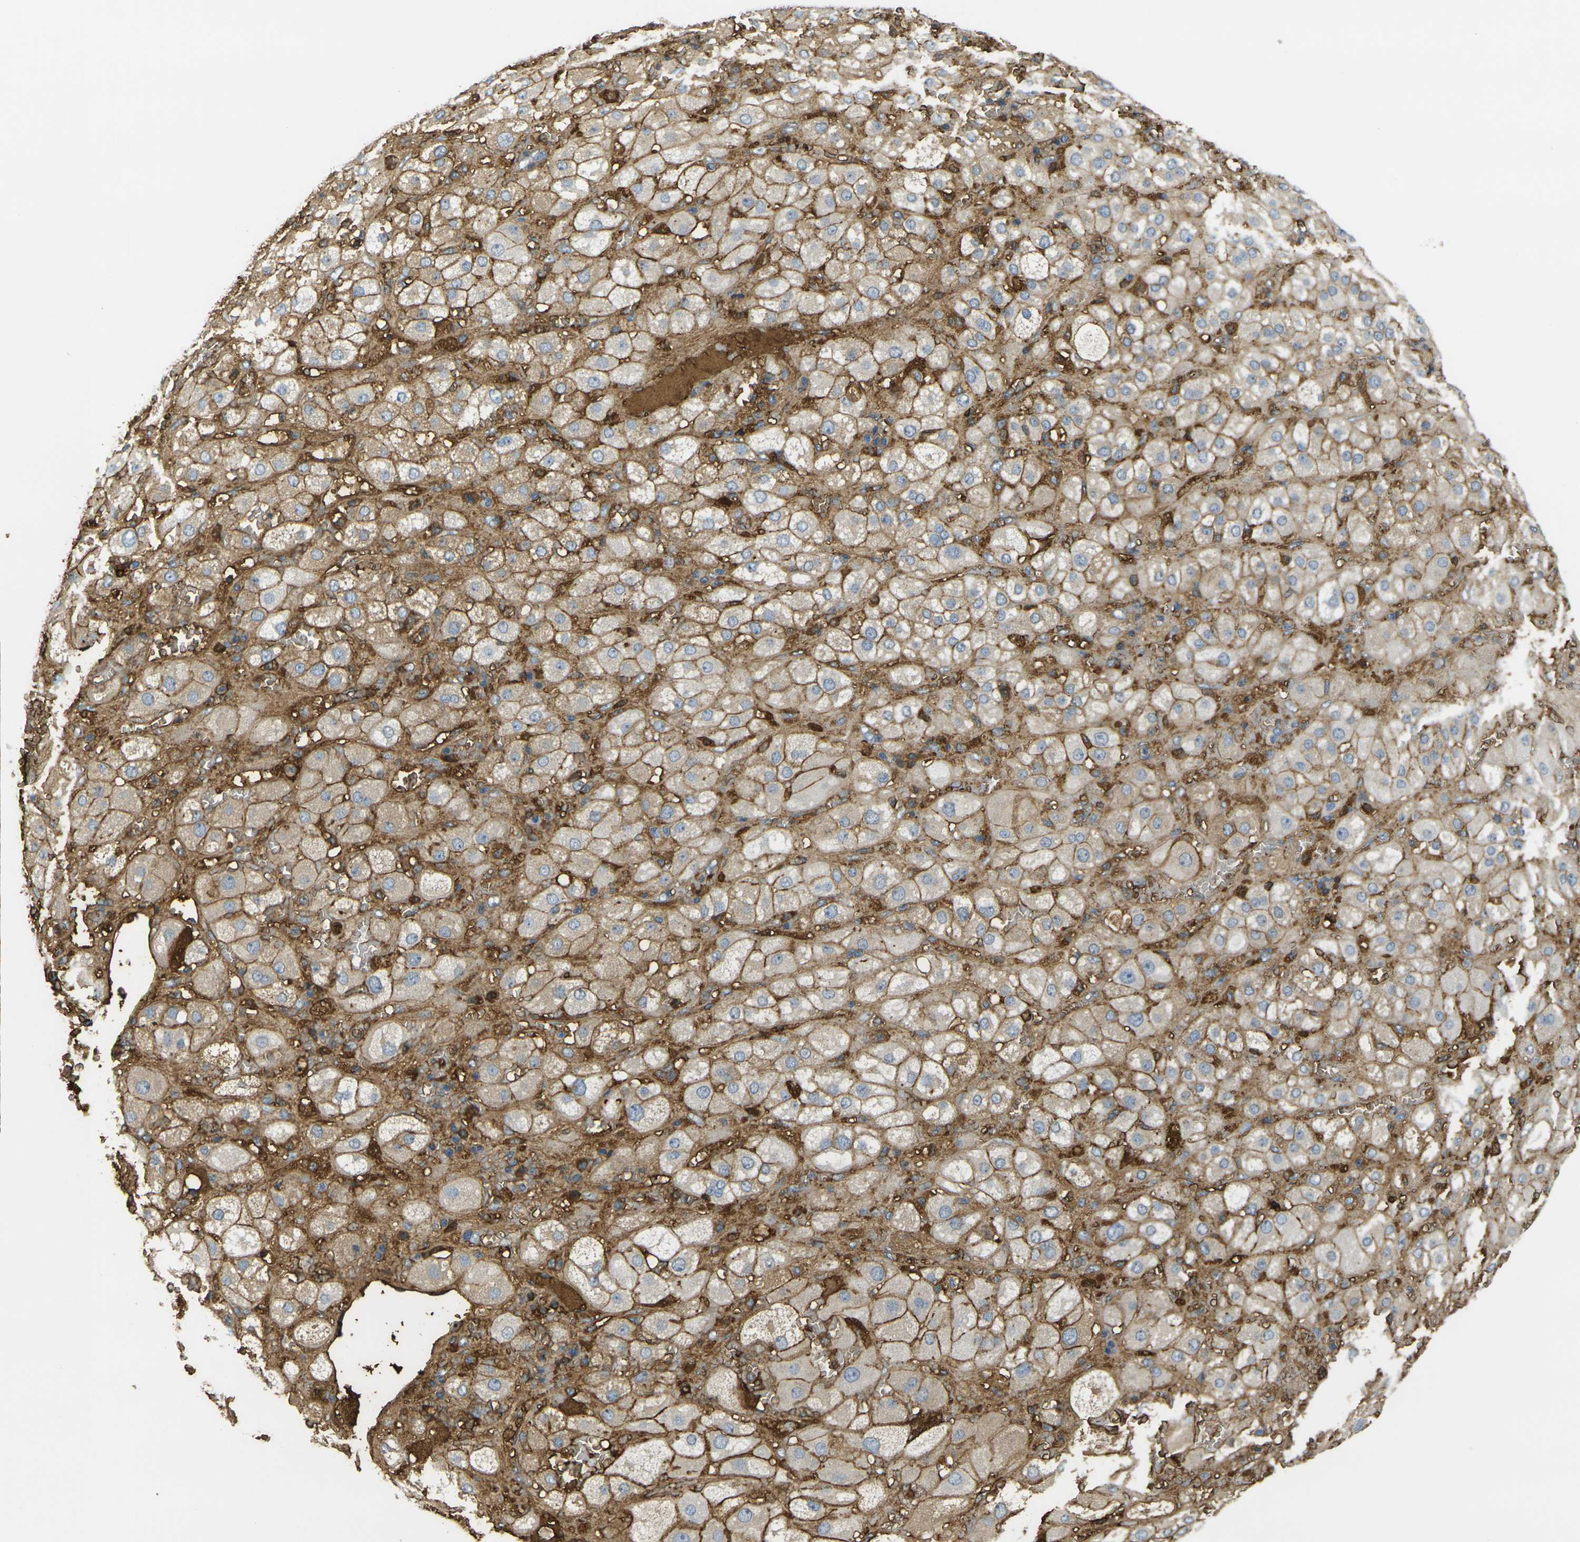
{"staining": {"intensity": "weak", "quantity": "25%-75%", "location": "cytoplasmic/membranous"}, "tissue": "adrenal gland", "cell_type": "Glandular cells", "image_type": "normal", "snomed": [{"axis": "morphology", "description": "Normal tissue, NOS"}, {"axis": "topography", "description": "Adrenal gland"}], "caption": "Immunohistochemical staining of benign human adrenal gland exhibits low levels of weak cytoplasmic/membranous expression in approximately 25%-75% of glandular cells.", "gene": "PLCD1", "patient": {"sex": "female", "age": 47}}